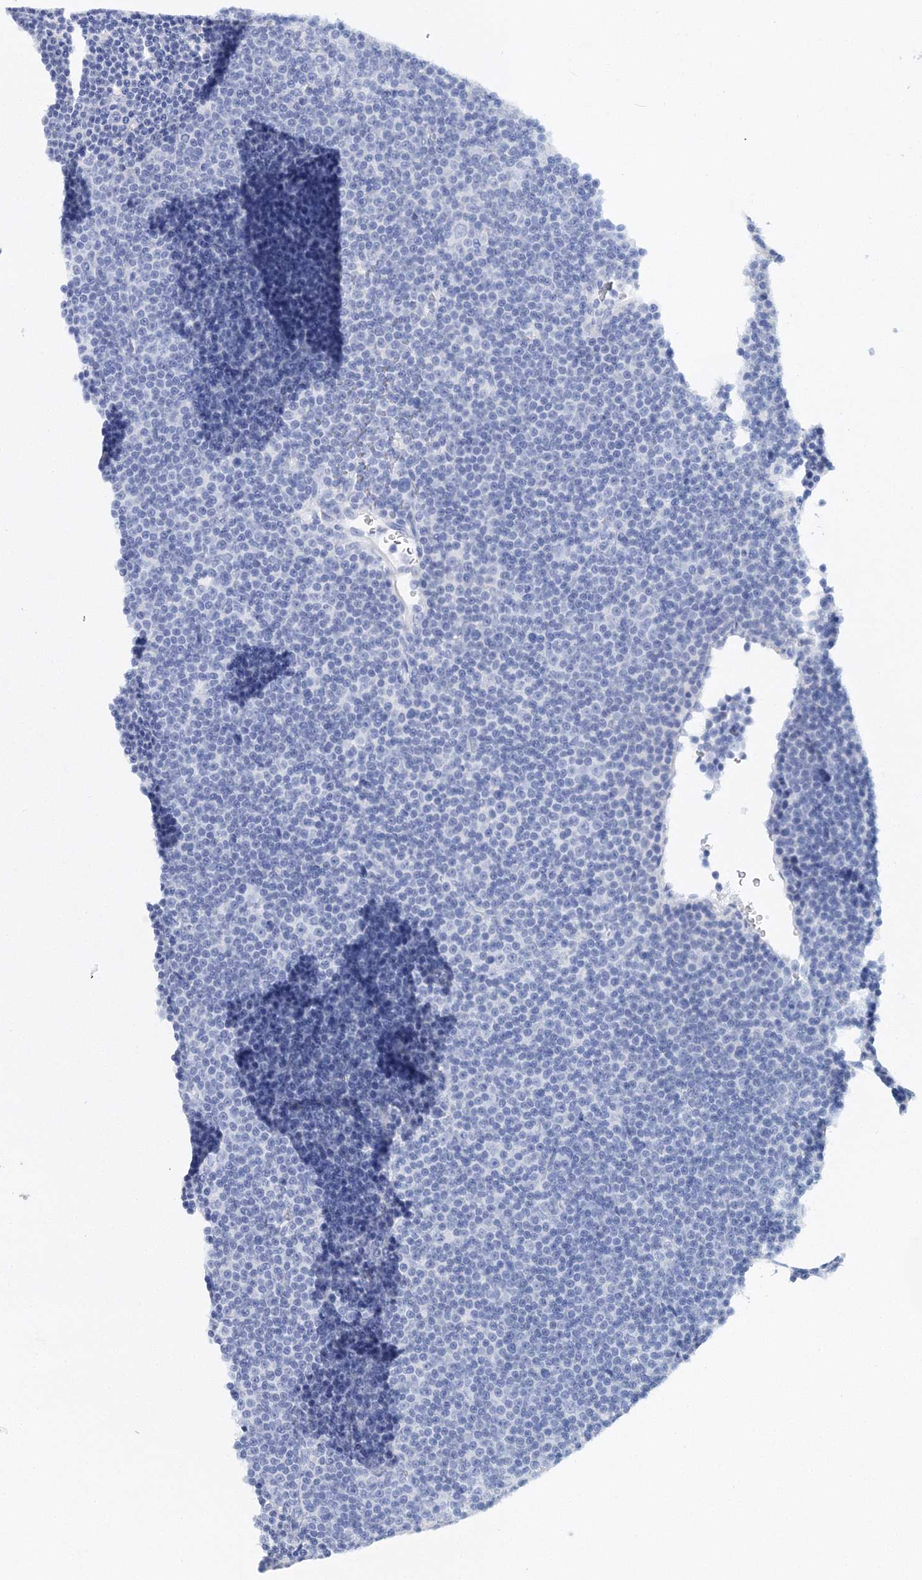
{"staining": {"intensity": "negative", "quantity": "none", "location": "none"}, "tissue": "lymphoma", "cell_type": "Tumor cells", "image_type": "cancer", "snomed": [{"axis": "morphology", "description": "Malignant lymphoma, non-Hodgkin's type, Low grade"}, {"axis": "topography", "description": "Lymph node"}], "caption": "Tumor cells show no significant protein positivity in lymphoma.", "gene": "MYOZ2", "patient": {"sex": "female", "age": 67}}